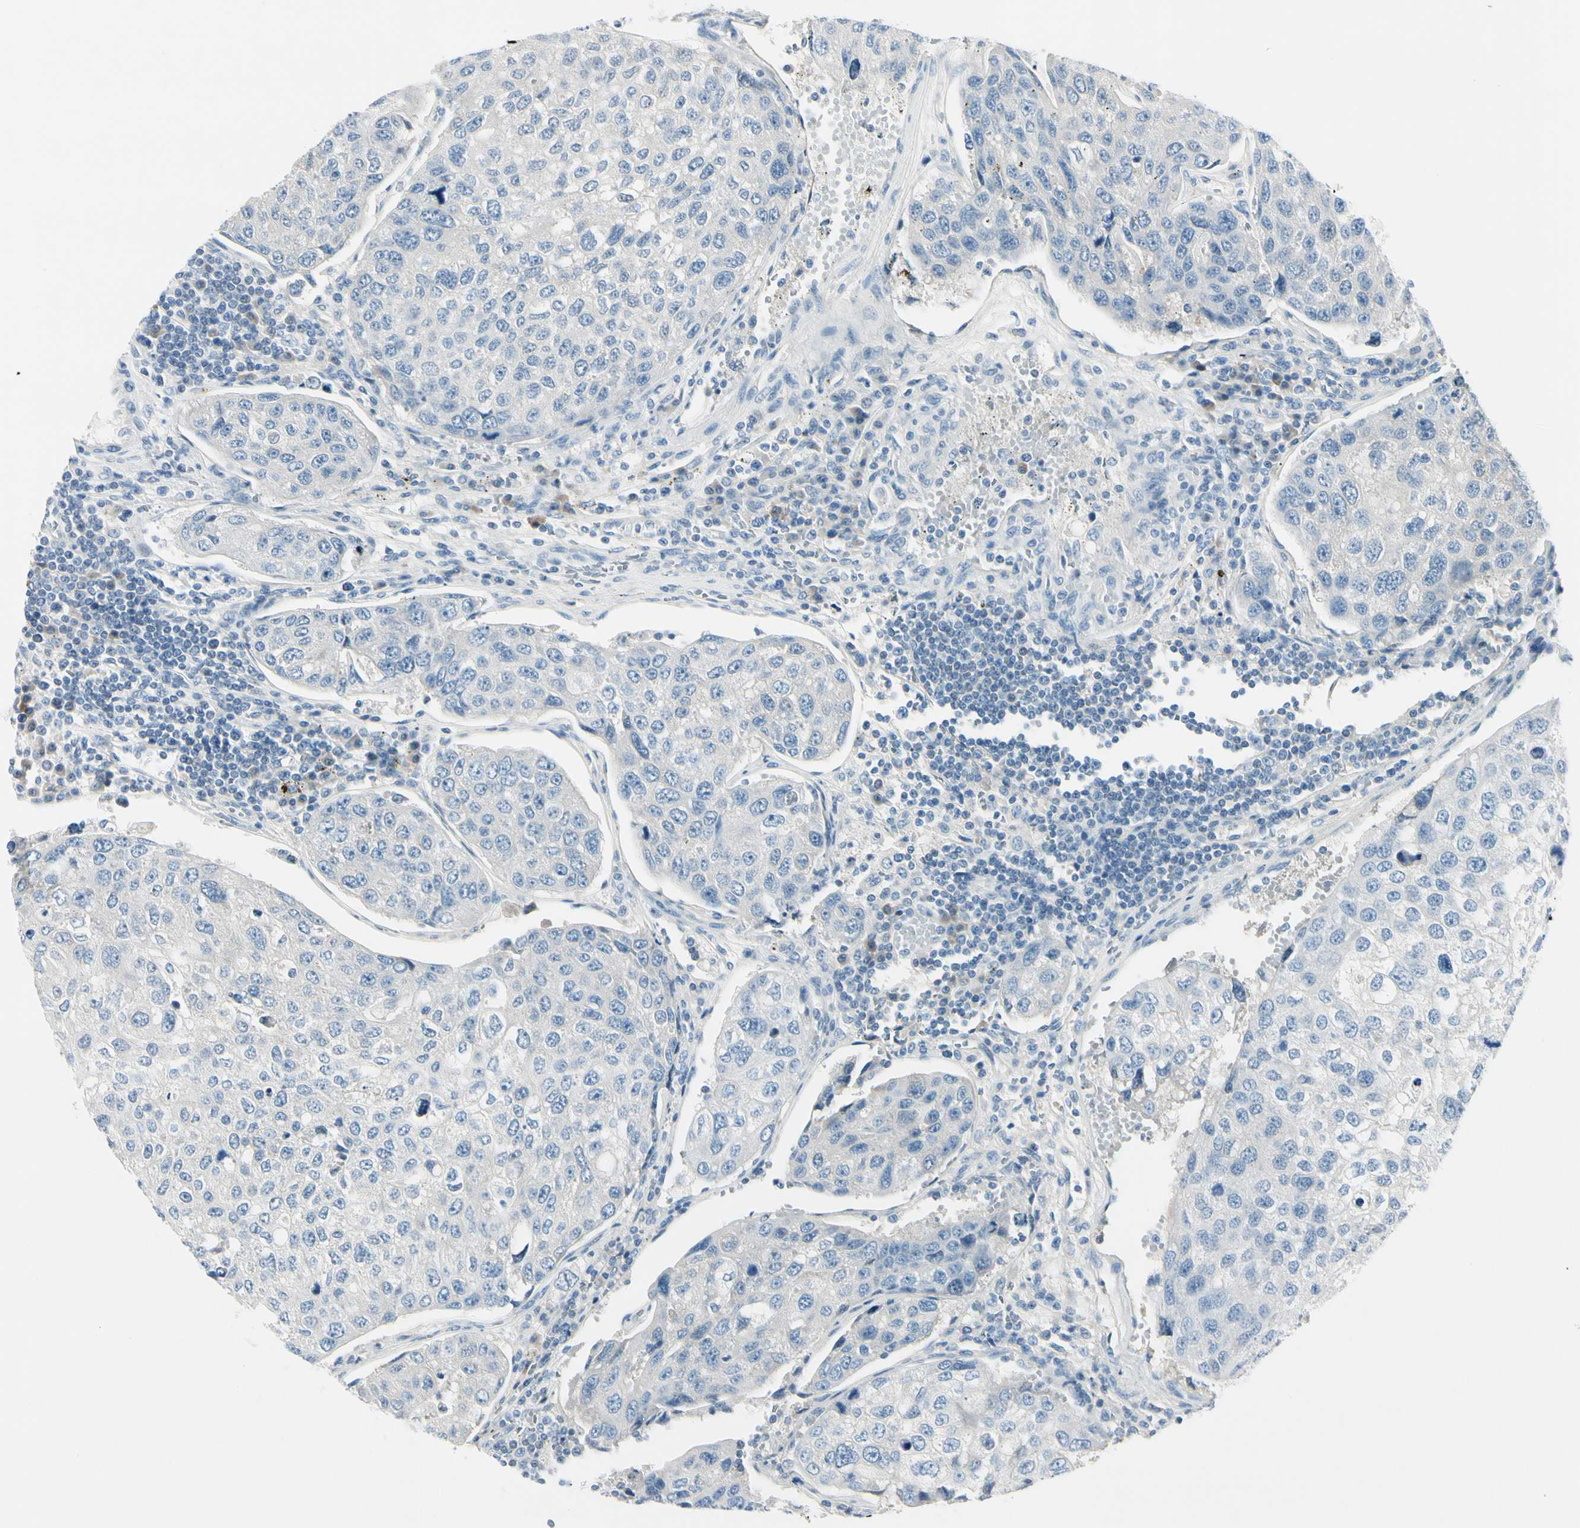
{"staining": {"intensity": "negative", "quantity": "none", "location": "none"}, "tissue": "urothelial cancer", "cell_type": "Tumor cells", "image_type": "cancer", "snomed": [{"axis": "morphology", "description": "Urothelial carcinoma, High grade"}, {"axis": "topography", "description": "Lymph node"}, {"axis": "topography", "description": "Urinary bladder"}], "caption": "Protein analysis of urothelial carcinoma (high-grade) displays no significant expression in tumor cells.", "gene": "PEBP1", "patient": {"sex": "male", "age": 51}}